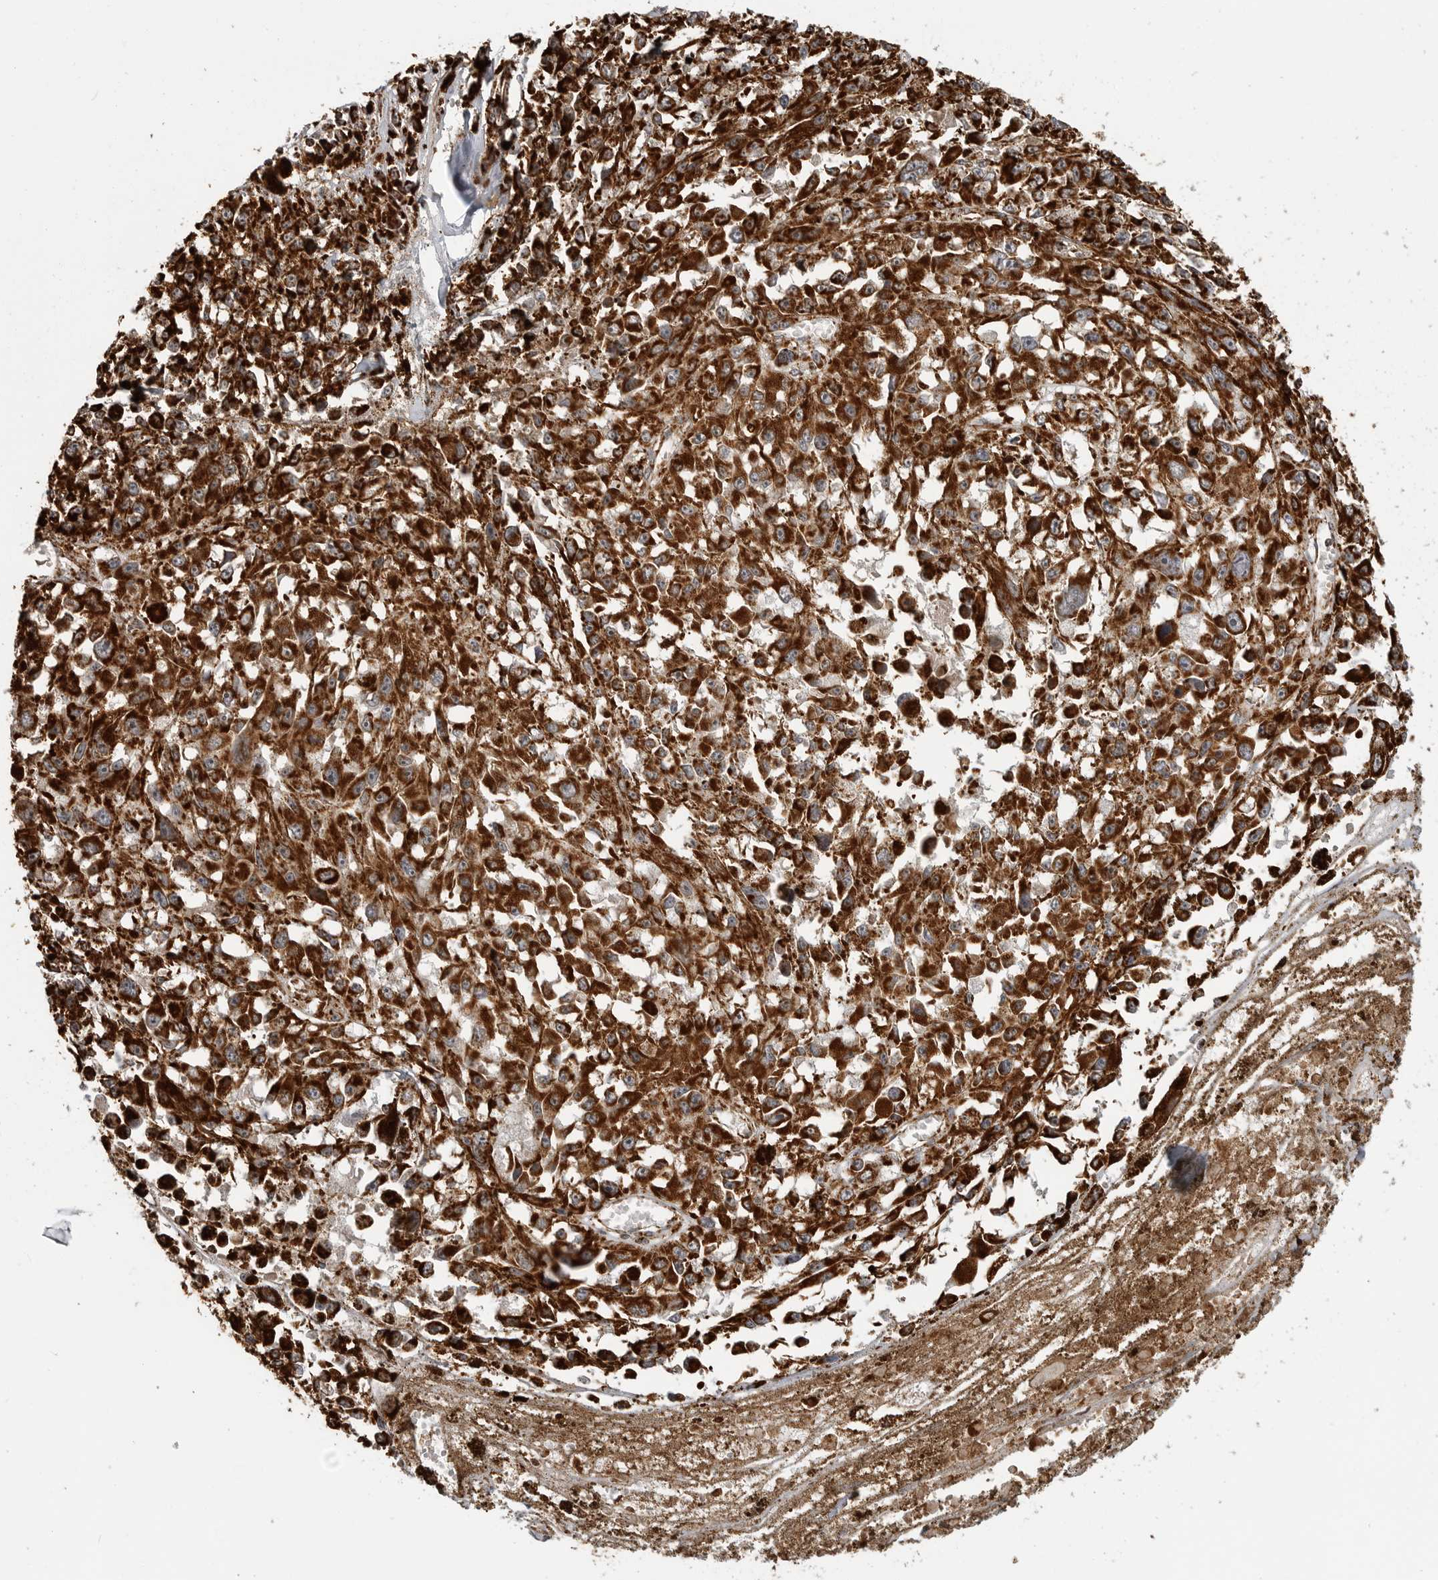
{"staining": {"intensity": "strong", "quantity": ">75%", "location": "cytoplasmic/membranous"}, "tissue": "melanoma", "cell_type": "Tumor cells", "image_type": "cancer", "snomed": [{"axis": "morphology", "description": "Malignant melanoma, Metastatic site"}, {"axis": "topography", "description": "Lymph node"}], "caption": "Immunohistochemical staining of human melanoma shows high levels of strong cytoplasmic/membranous positivity in approximately >75% of tumor cells. The staining is performed using DAB (3,3'-diaminobenzidine) brown chromogen to label protein expression. The nuclei are counter-stained blue using hematoxylin.", "gene": "BMP2K", "patient": {"sex": "male", "age": 59}}